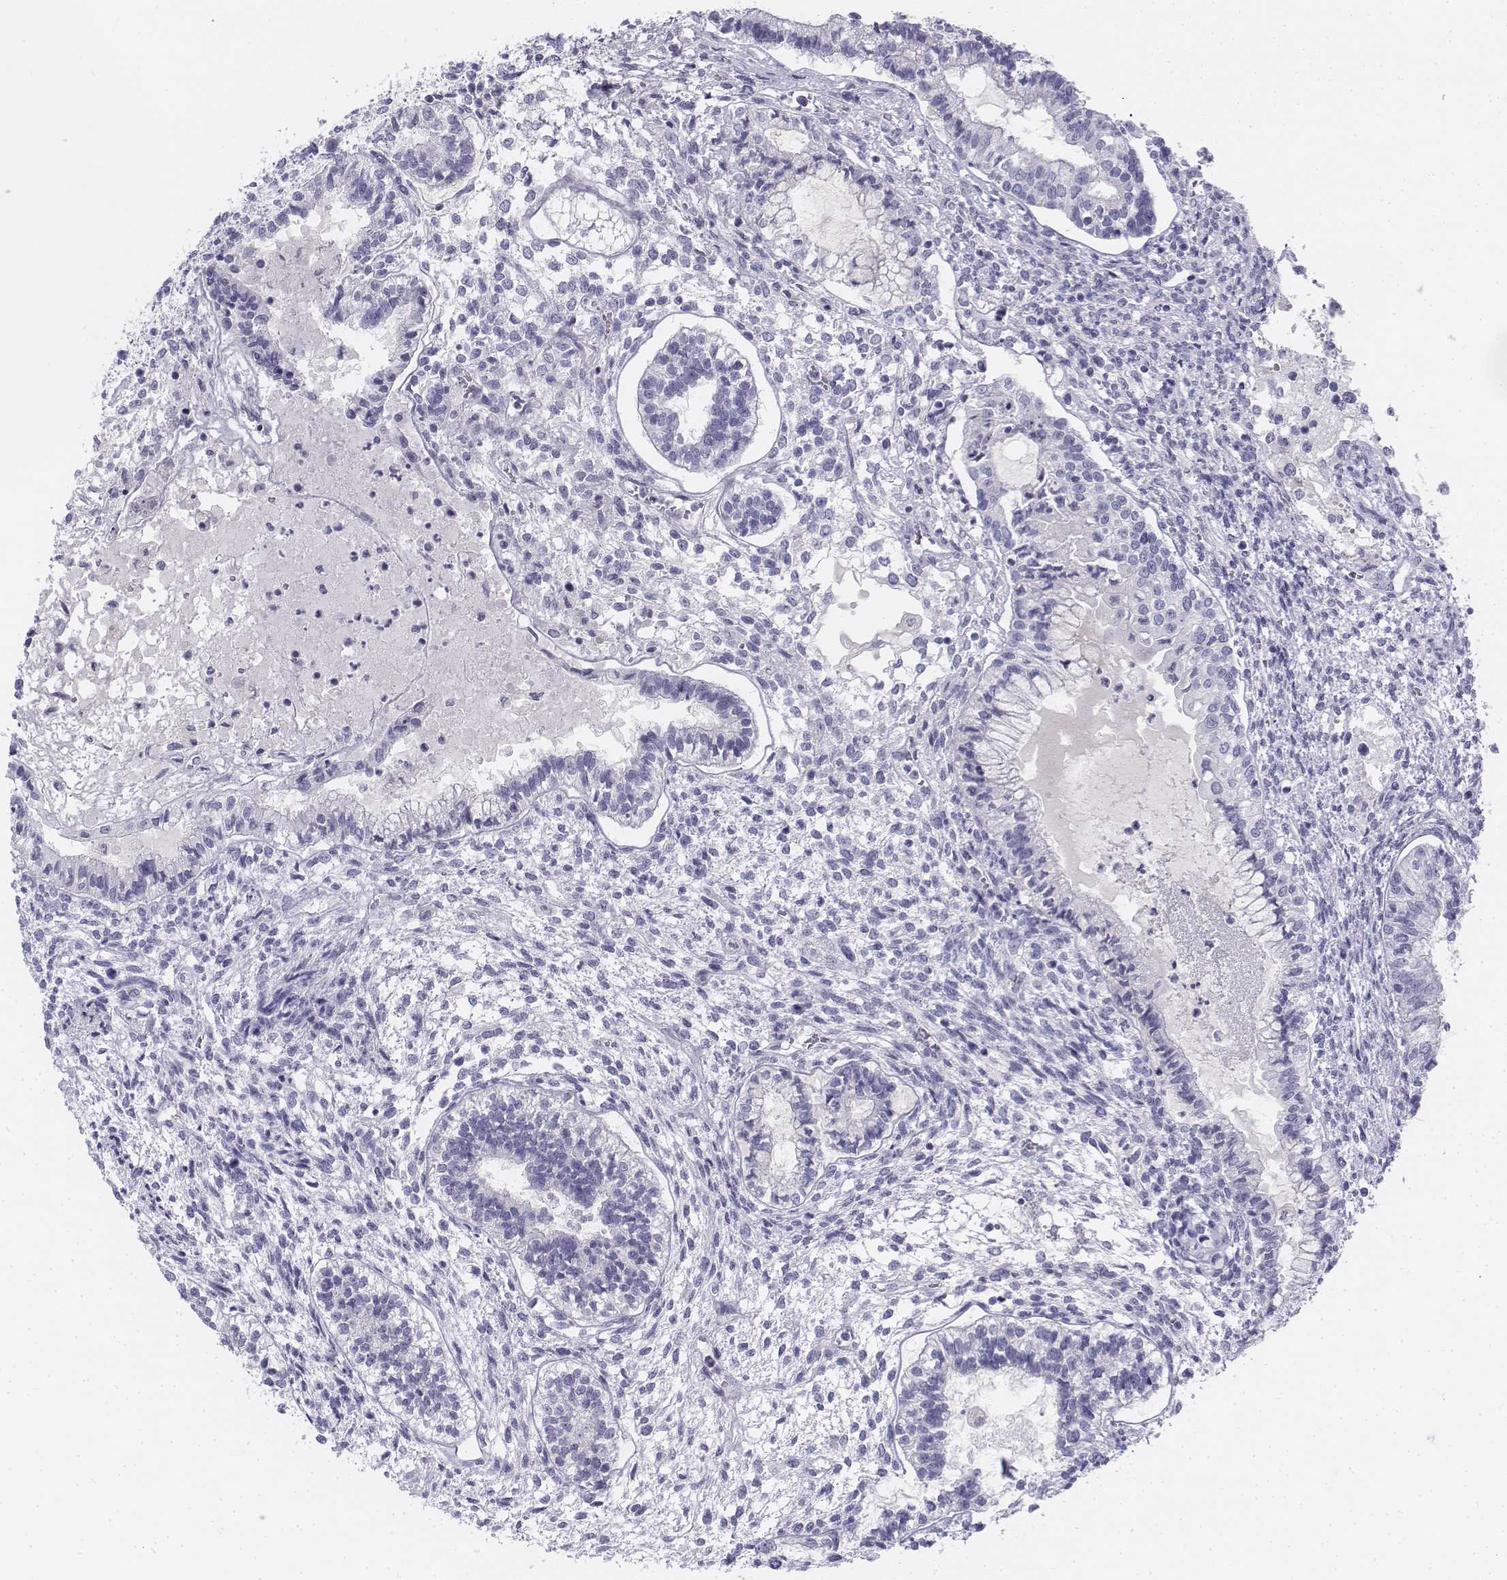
{"staining": {"intensity": "negative", "quantity": "none", "location": "none"}, "tissue": "testis cancer", "cell_type": "Tumor cells", "image_type": "cancer", "snomed": [{"axis": "morphology", "description": "Carcinoma, Embryonal, NOS"}, {"axis": "topography", "description": "Testis"}], "caption": "Immunohistochemical staining of human testis cancer reveals no significant staining in tumor cells.", "gene": "TH", "patient": {"sex": "male", "age": 37}}